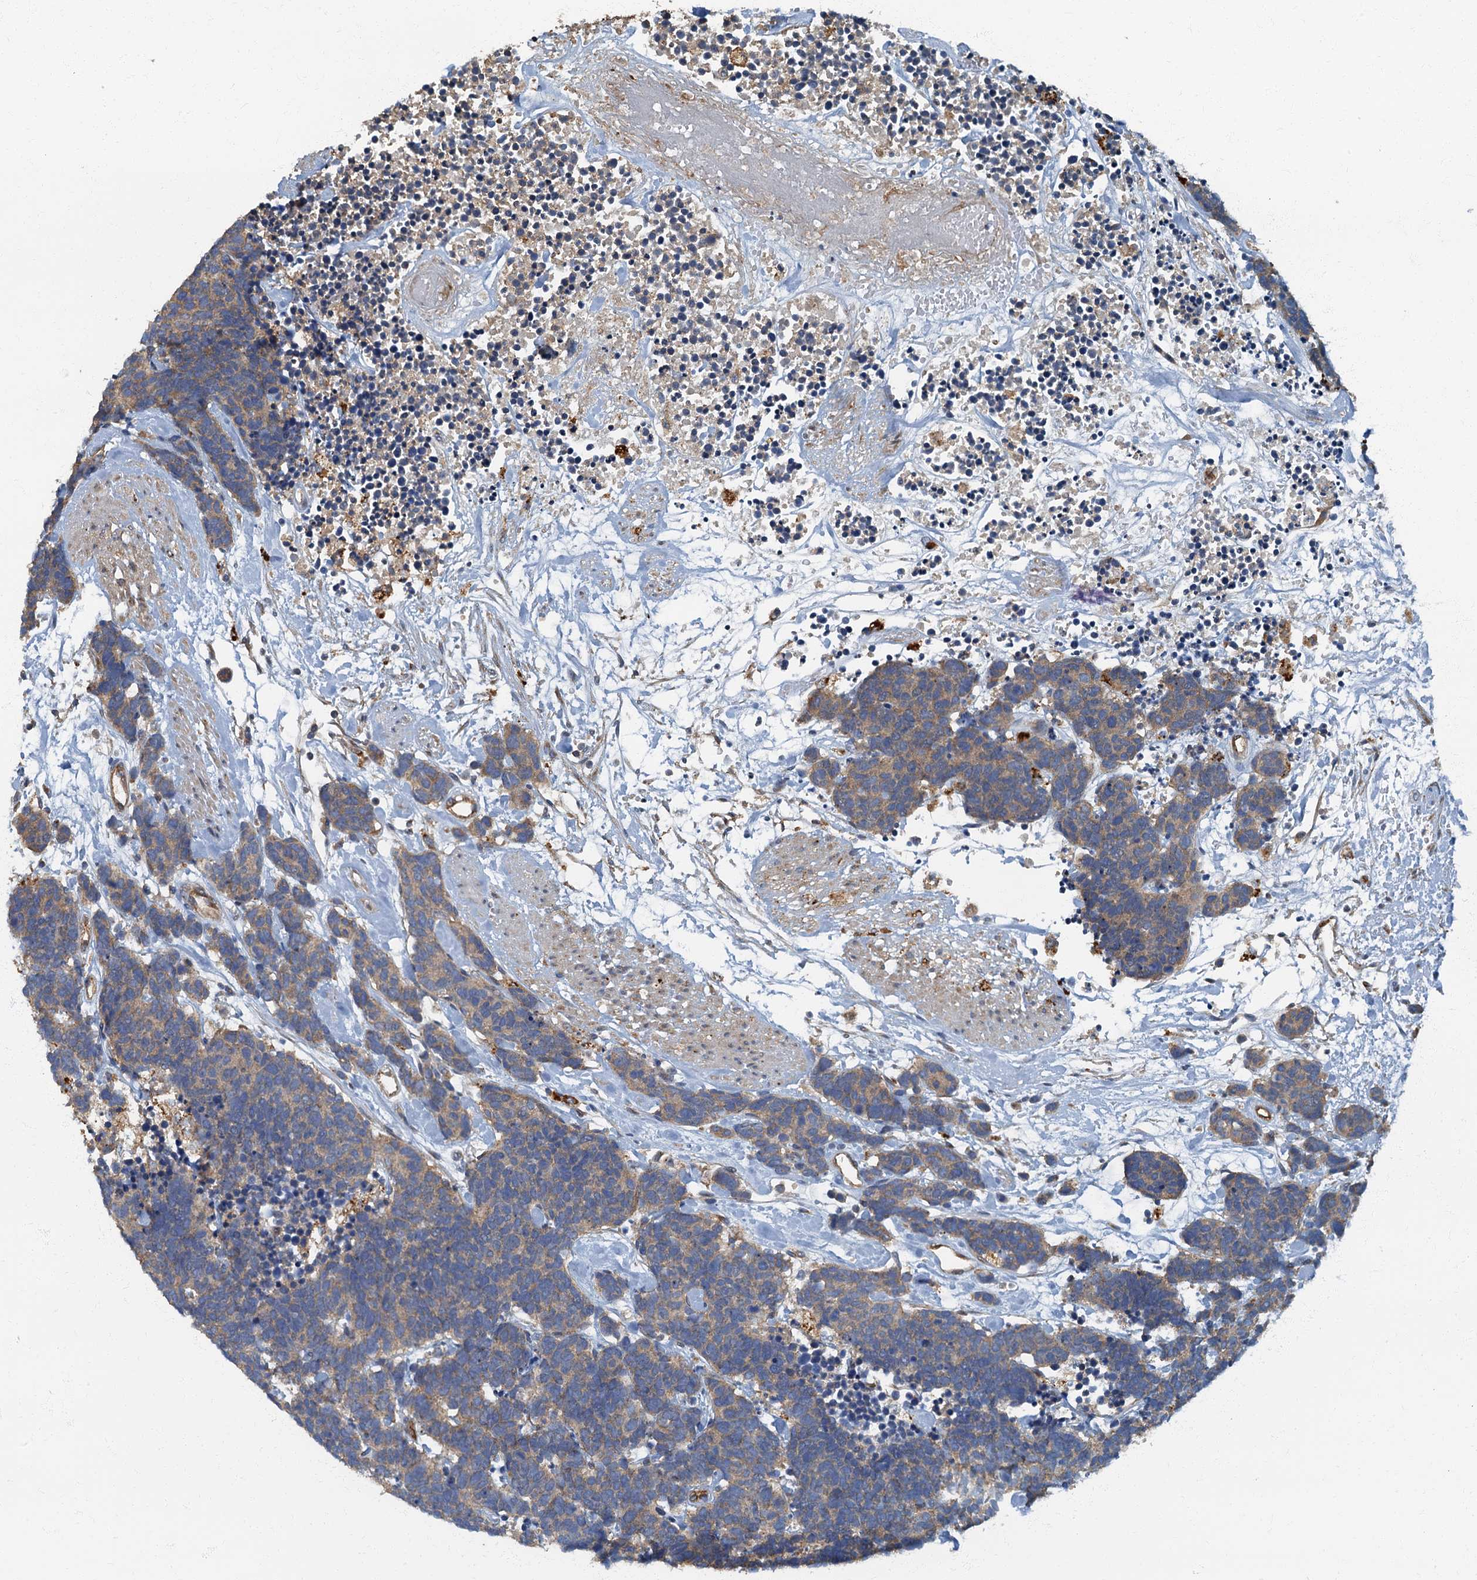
{"staining": {"intensity": "weak", "quantity": "25%-75%", "location": "cytoplasmic/membranous"}, "tissue": "carcinoid", "cell_type": "Tumor cells", "image_type": "cancer", "snomed": [{"axis": "morphology", "description": "Carcinoma, NOS"}, {"axis": "morphology", "description": "Carcinoid, malignant, NOS"}, {"axis": "topography", "description": "Urinary bladder"}], "caption": "Carcinoma stained with a protein marker reveals weak staining in tumor cells.", "gene": "ARL11", "patient": {"sex": "male", "age": 57}}